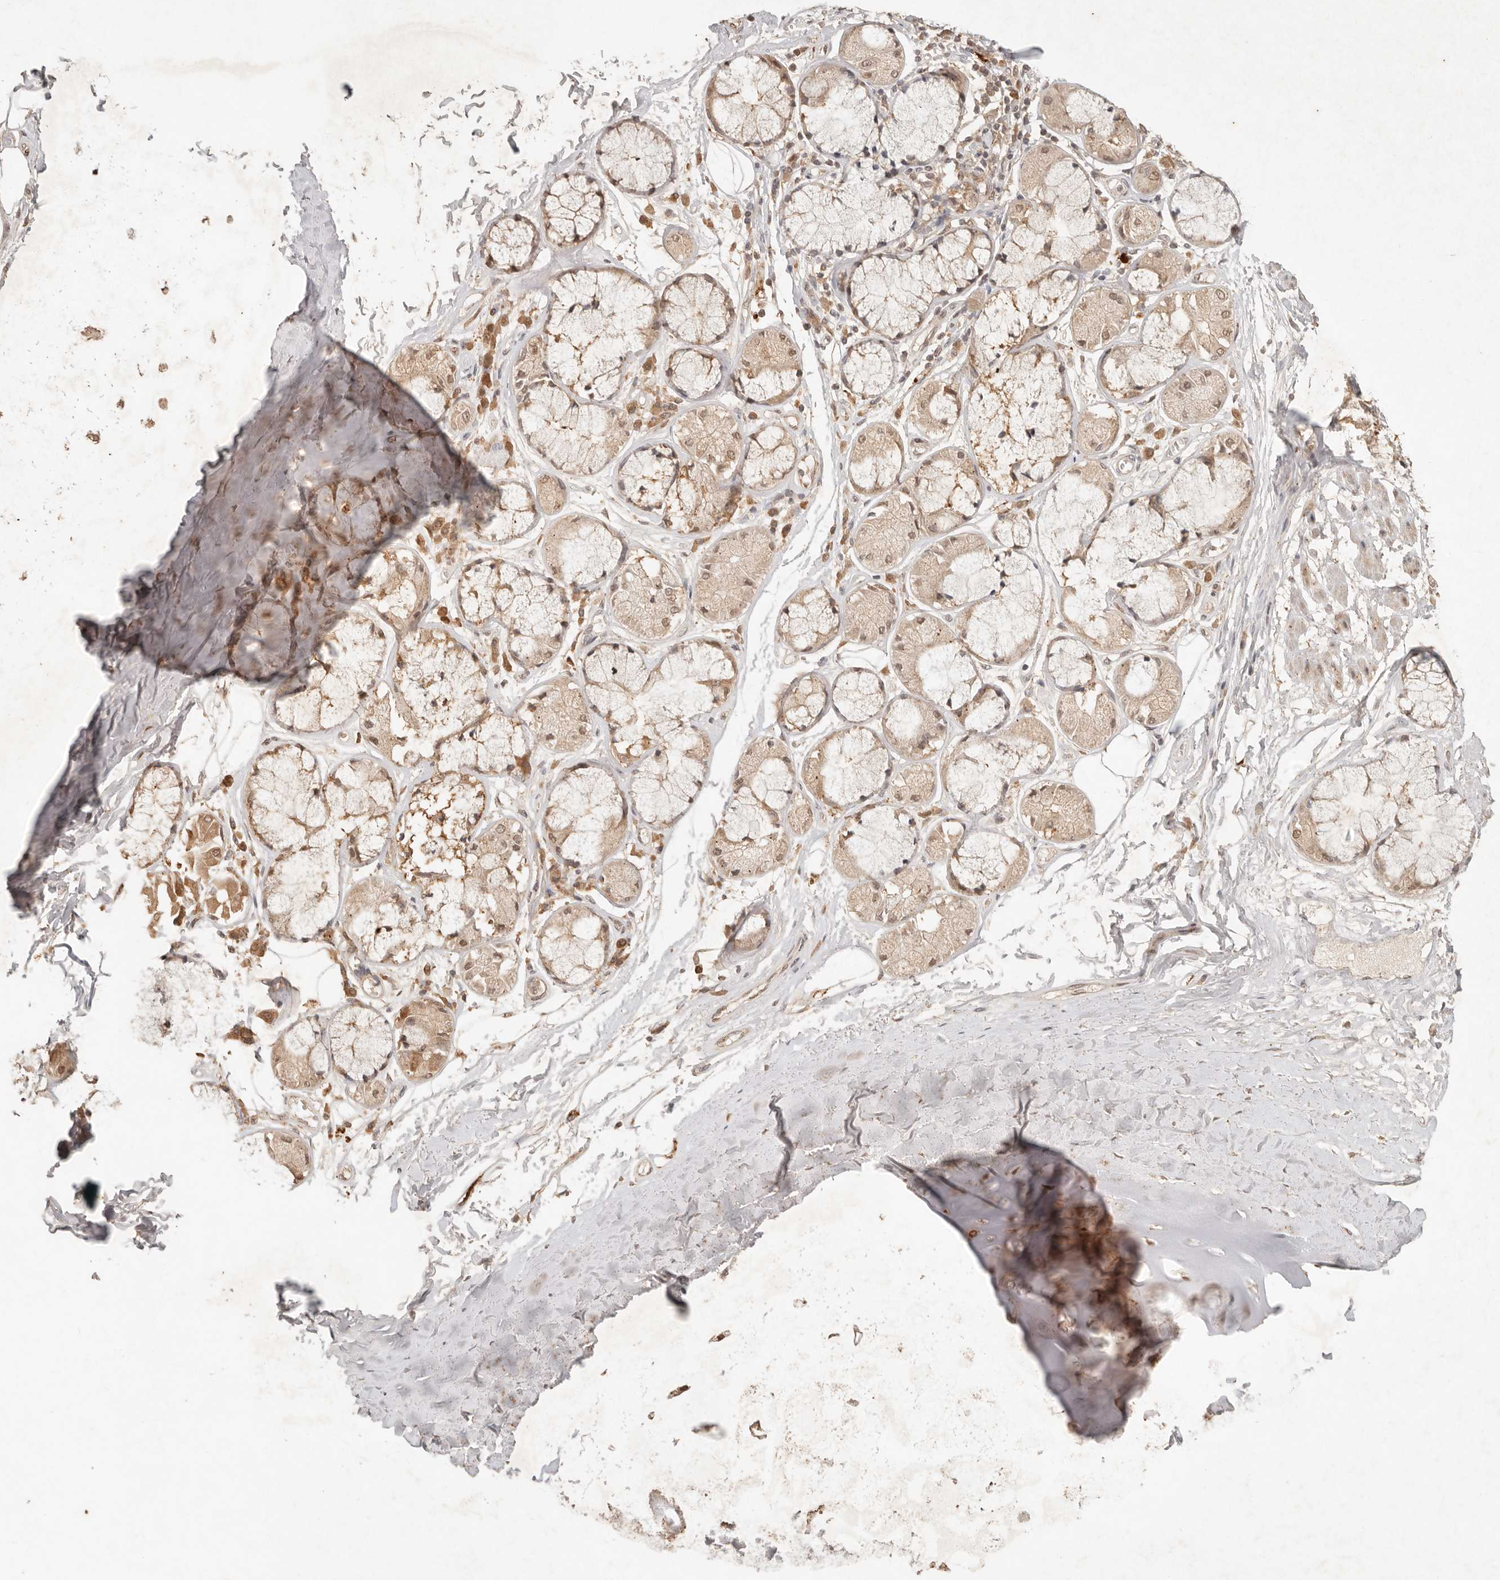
{"staining": {"intensity": "weak", "quantity": ">75%", "location": "cytoplasmic/membranous"}, "tissue": "adipose tissue", "cell_type": "Adipocytes", "image_type": "normal", "snomed": [{"axis": "morphology", "description": "Normal tissue, NOS"}, {"axis": "topography", "description": "Bronchus"}], "caption": "There is low levels of weak cytoplasmic/membranous positivity in adipocytes of benign adipose tissue, as demonstrated by immunohistochemical staining (brown color).", "gene": "LMO4", "patient": {"sex": "male", "age": 66}}